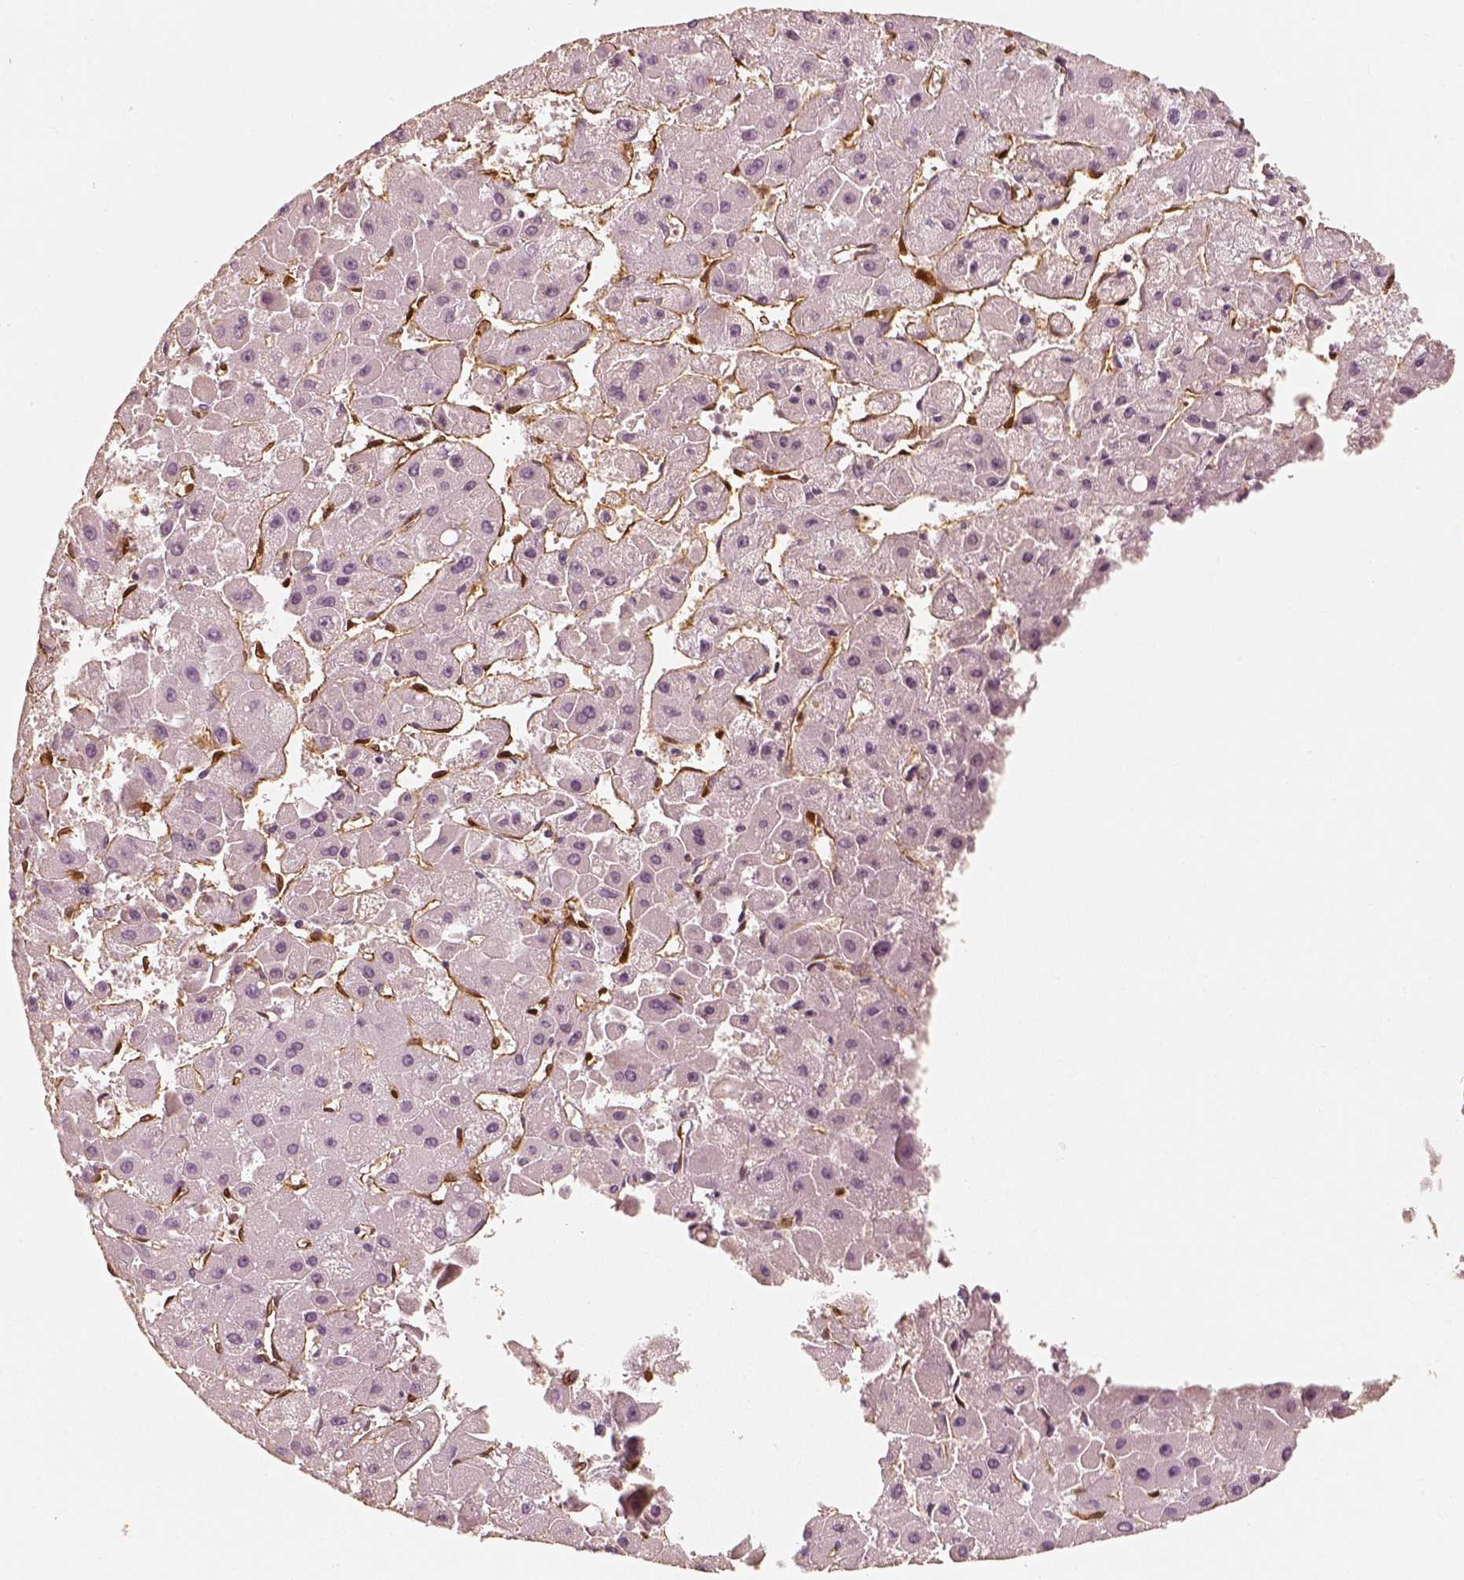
{"staining": {"intensity": "negative", "quantity": "none", "location": "none"}, "tissue": "liver cancer", "cell_type": "Tumor cells", "image_type": "cancer", "snomed": [{"axis": "morphology", "description": "Carcinoma, Hepatocellular, NOS"}, {"axis": "topography", "description": "Liver"}], "caption": "The image shows no significant positivity in tumor cells of liver hepatocellular carcinoma. (DAB immunohistochemistry with hematoxylin counter stain).", "gene": "FSCN1", "patient": {"sex": "female", "age": 25}}